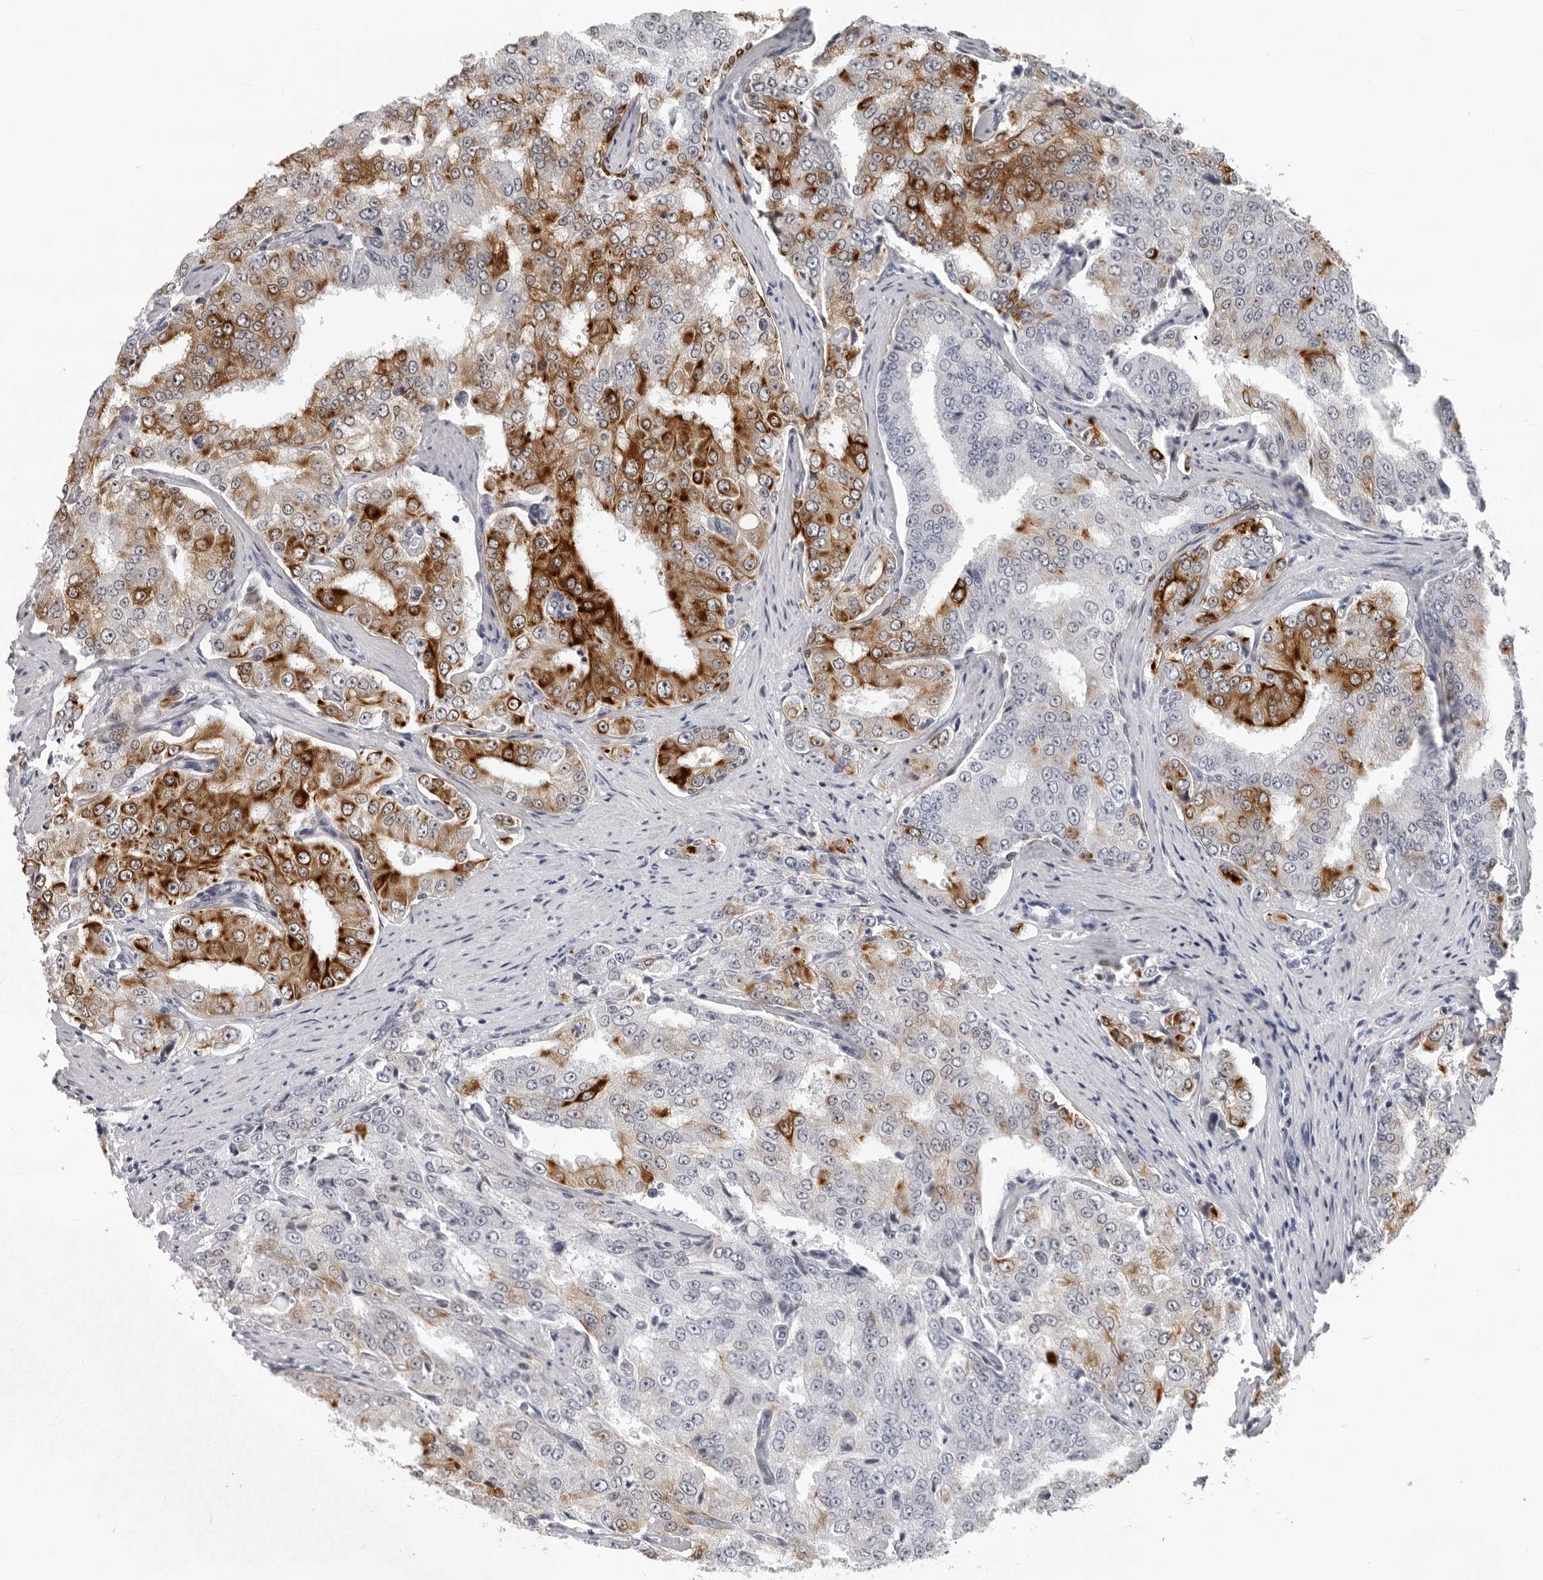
{"staining": {"intensity": "strong", "quantity": "25%-75%", "location": "cytoplasmic/membranous"}, "tissue": "prostate cancer", "cell_type": "Tumor cells", "image_type": "cancer", "snomed": [{"axis": "morphology", "description": "Adenocarcinoma, High grade"}, {"axis": "topography", "description": "Prostate"}], "caption": "Immunohistochemical staining of human prostate high-grade adenocarcinoma demonstrates strong cytoplasmic/membranous protein expression in approximately 25%-75% of tumor cells. The staining was performed using DAB to visualize the protein expression in brown, while the nuclei were stained in blue with hematoxylin (Magnification: 20x).", "gene": "CCDC28B", "patient": {"sex": "male", "age": 58}}